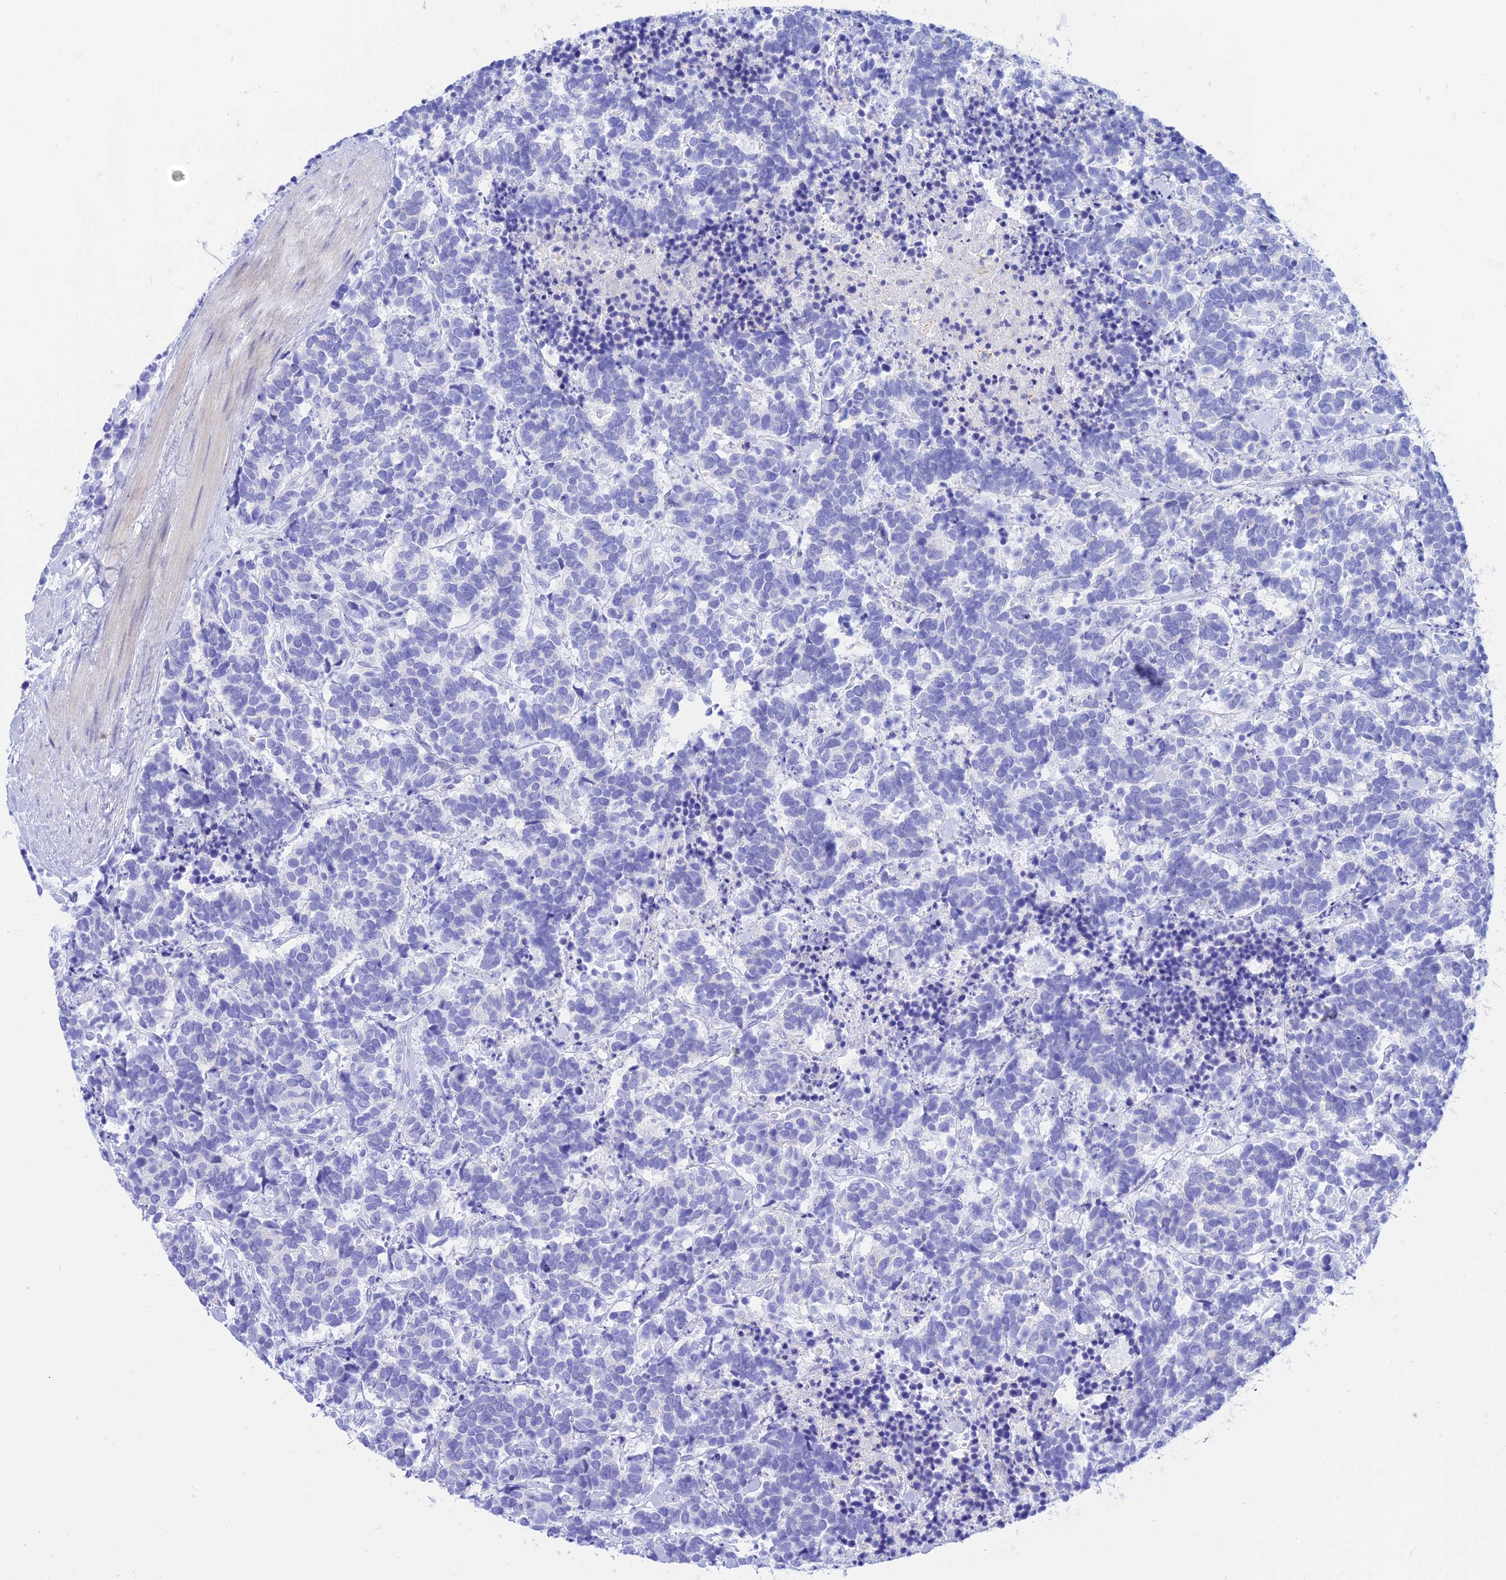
{"staining": {"intensity": "negative", "quantity": "none", "location": "none"}, "tissue": "carcinoid", "cell_type": "Tumor cells", "image_type": "cancer", "snomed": [{"axis": "morphology", "description": "Carcinoma, NOS"}, {"axis": "morphology", "description": "Carcinoid, malignant, NOS"}, {"axis": "topography", "description": "Prostate"}], "caption": "This is an immunohistochemistry (IHC) photomicrograph of carcinoid. There is no expression in tumor cells.", "gene": "PRNP", "patient": {"sex": "male", "age": 57}}